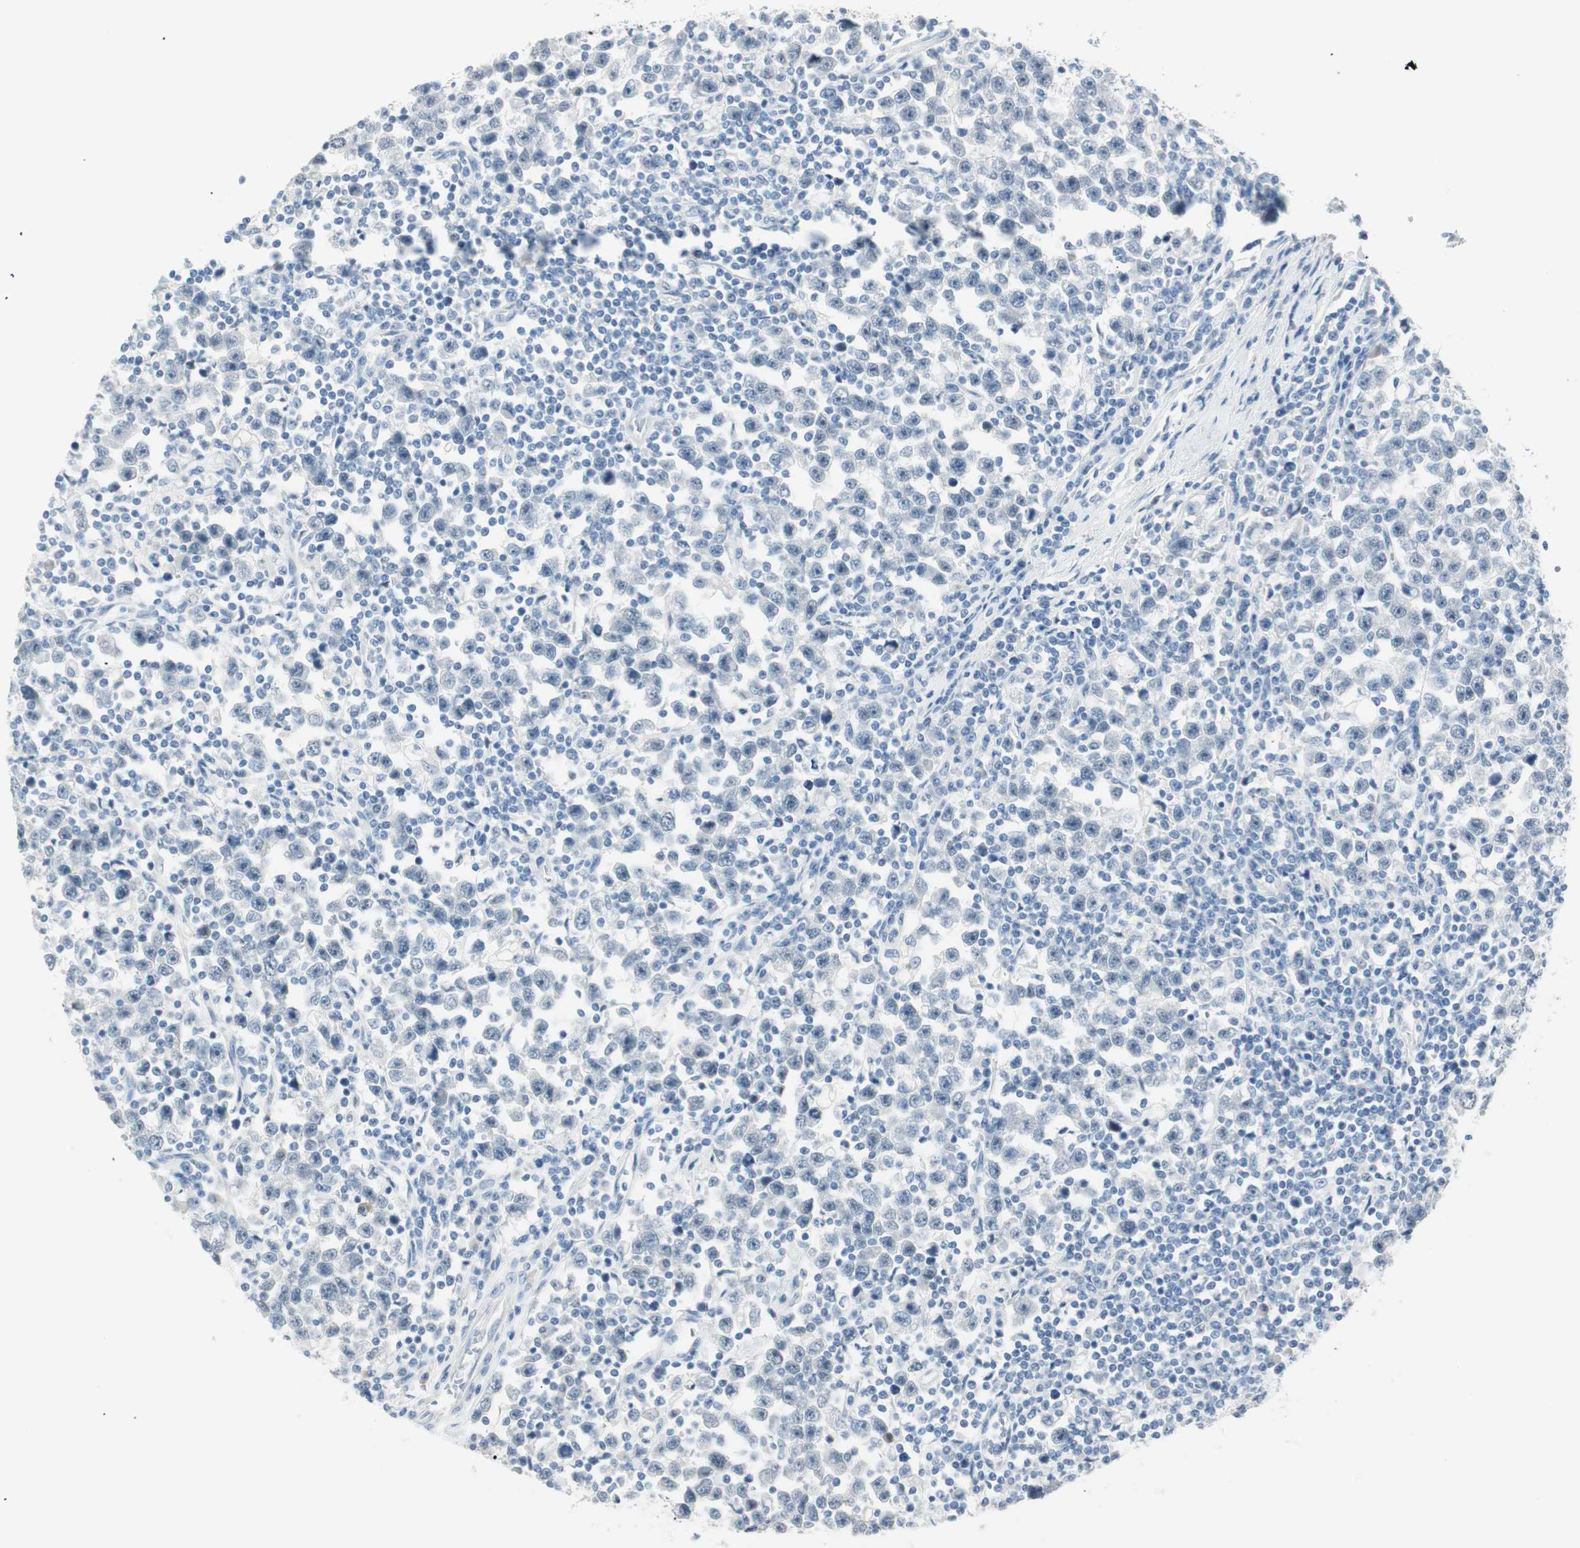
{"staining": {"intensity": "negative", "quantity": "none", "location": "none"}, "tissue": "testis cancer", "cell_type": "Tumor cells", "image_type": "cancer", "snomed": [{"axis": "morphology", "description": "Seminoma, NOS"}, {"axis": "topography", "description": "Testis"}], "caption": "Tumor cells show no significant positivity in testis seminoma.", "gene": "MLLT10", "patient": {"sex": "male", "age": 43}}